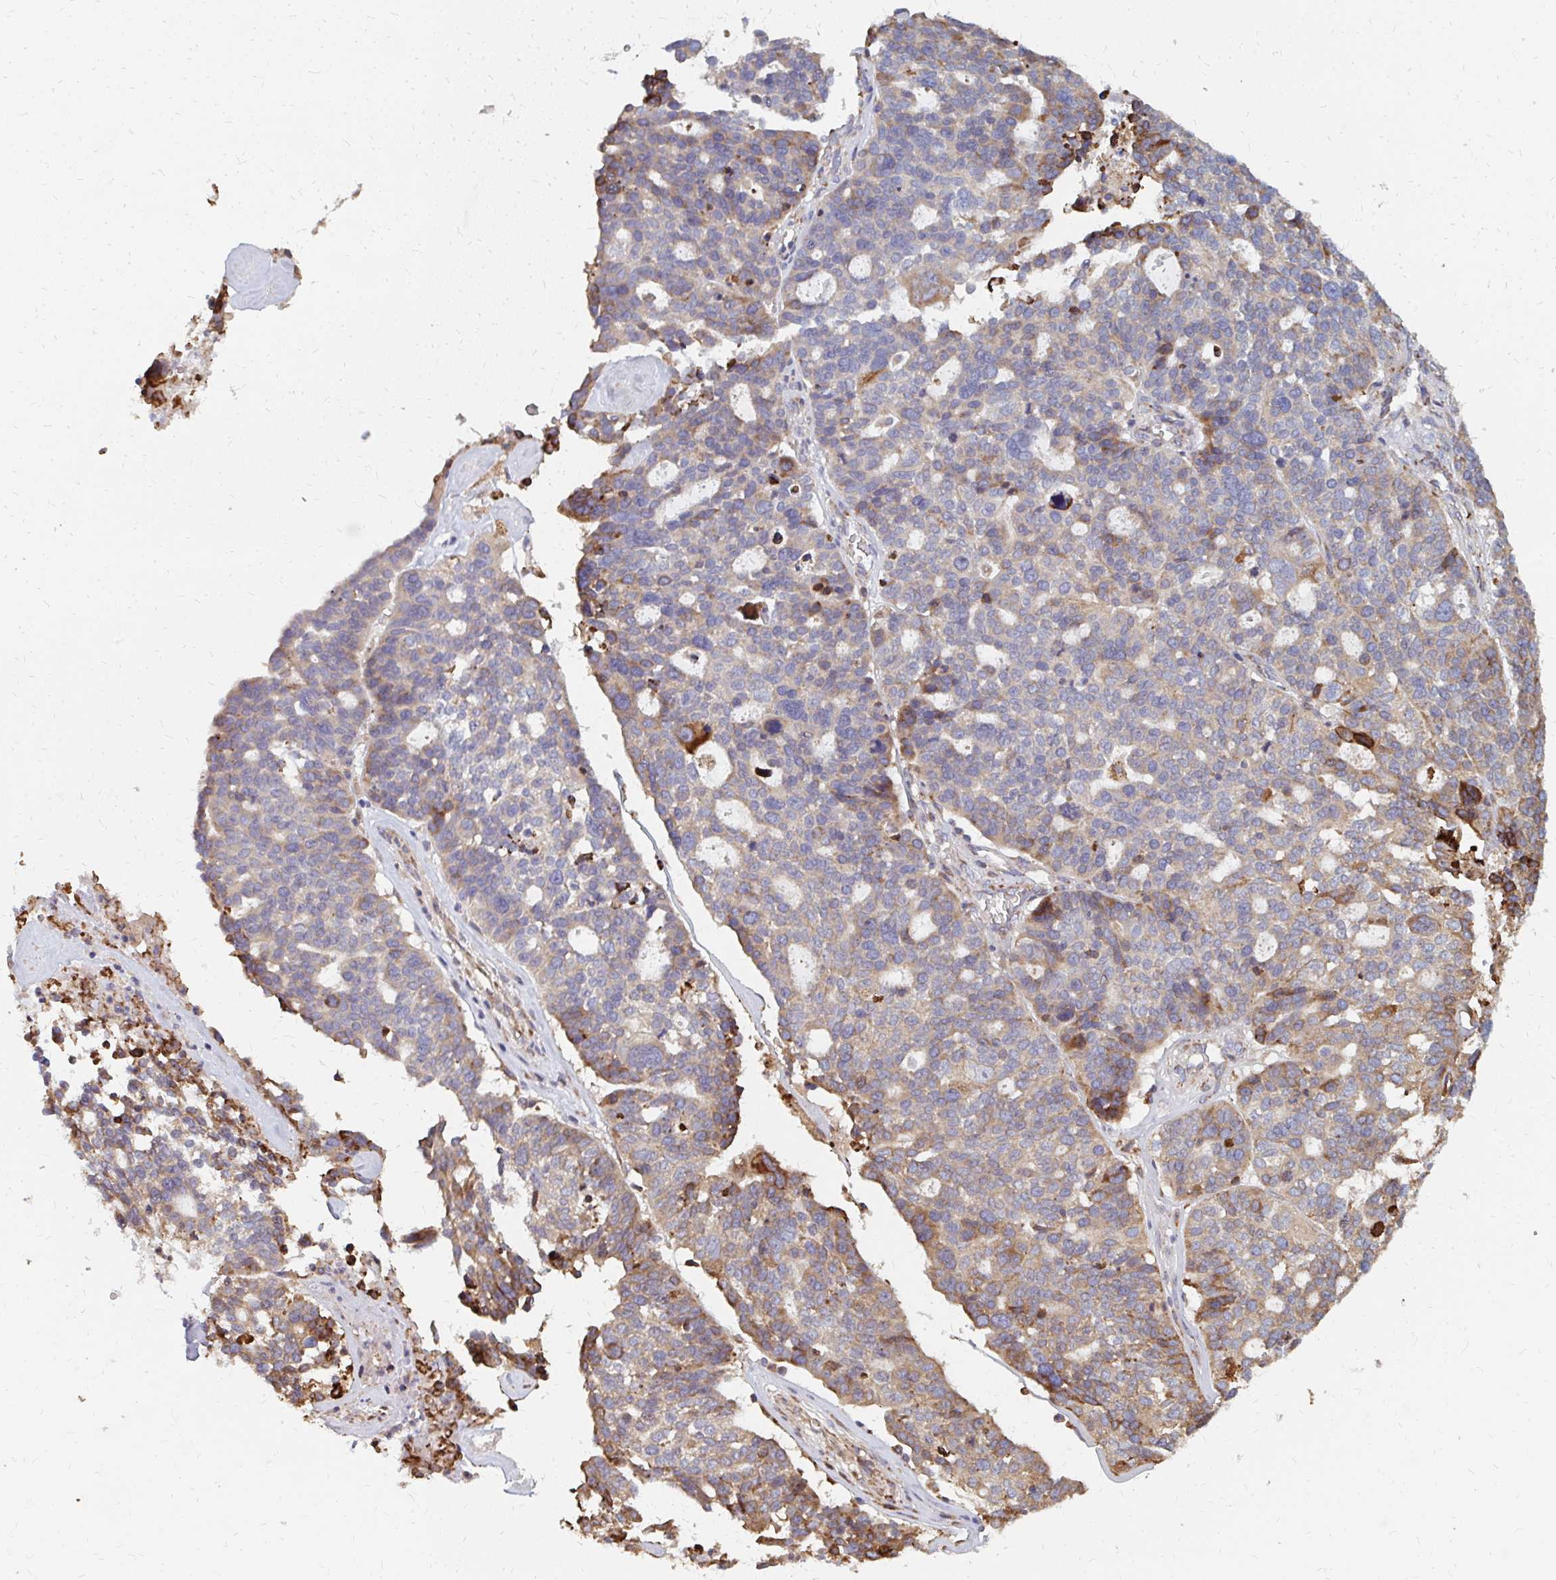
{"staining": {"intensity": "moderate", "quantity": "<25%", "location": "cytoplasmic/membranous"}, "tissue": "ovarian cancer", "cell_type": "Tumor cells", "image_type": "cancer", "snomed": [{"axis": "morphology", "description": "Cystadenocarcinoma, serous, NOS"}, {"axis": "topography", "description": "Ovary"}], "caption": "A micrograph of human ovarian cancer (serous cystadenocarcinoma) stained for a protein exhibits moderate cytoplasmic/membranous brown staining in tumor cells.", "gene": "PPP1R13L", "patient": {"sex": "female", "age": 59}}